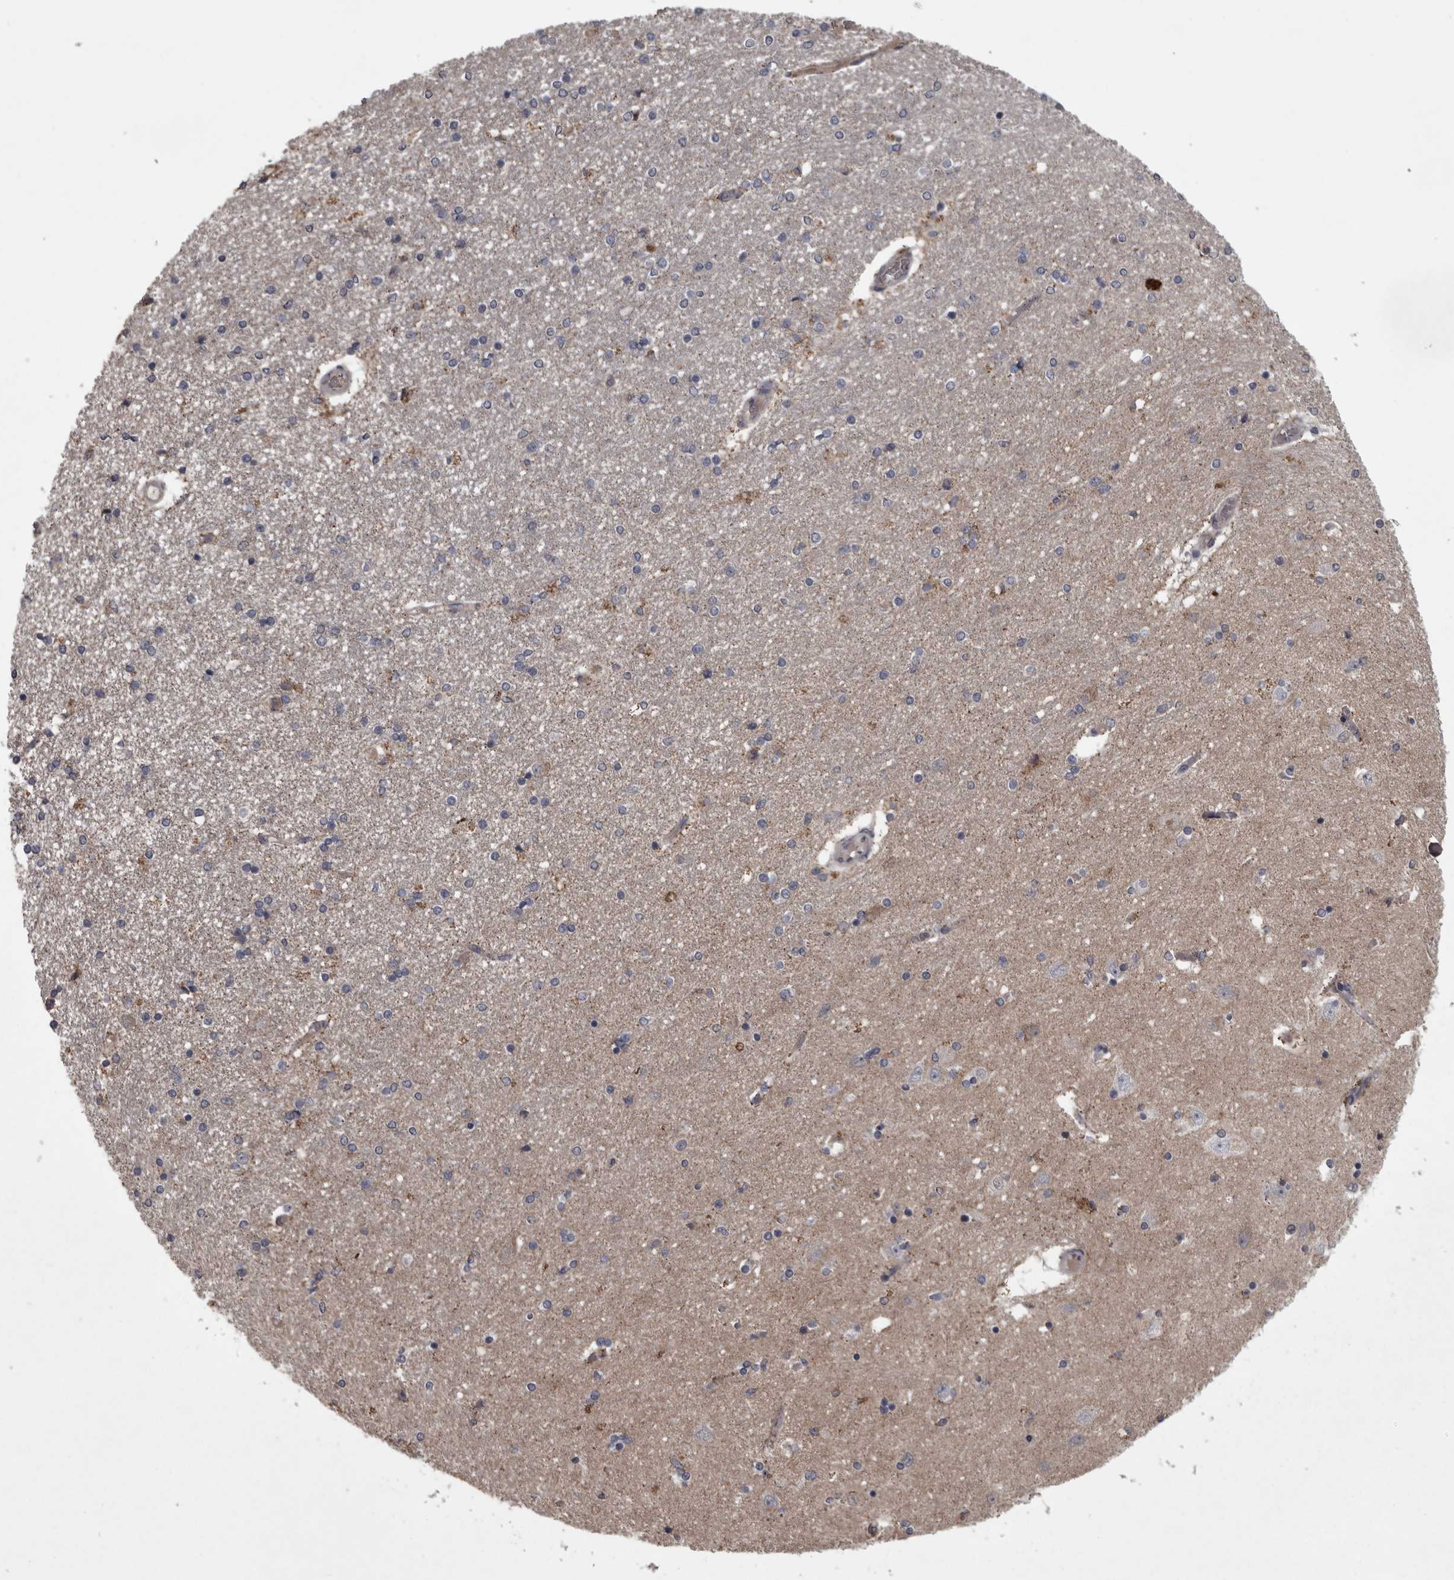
{"staining": {"intensity": "moderate", "quantity": "<25%", "location": "cytoplasmic/membranous"}, "tissue": "hippocampus", "cell_type": "Glial cells", "image_type": "normal", "snomed": [{"axis": "morphology", "description": "Normal tissue, NOS"}, {"axis": "topography", "description": "Hippocampus"}], "caption": "Immunohistochemistry (IHC) image of benign human hippocampus stained for a protein (brown), which reveals low levels of moderate cytoplasmic/membranous positivity in approximately <25% of glial cells.", "gene": "PCDH17", "patient": {"sex": "female", "age": 54}}